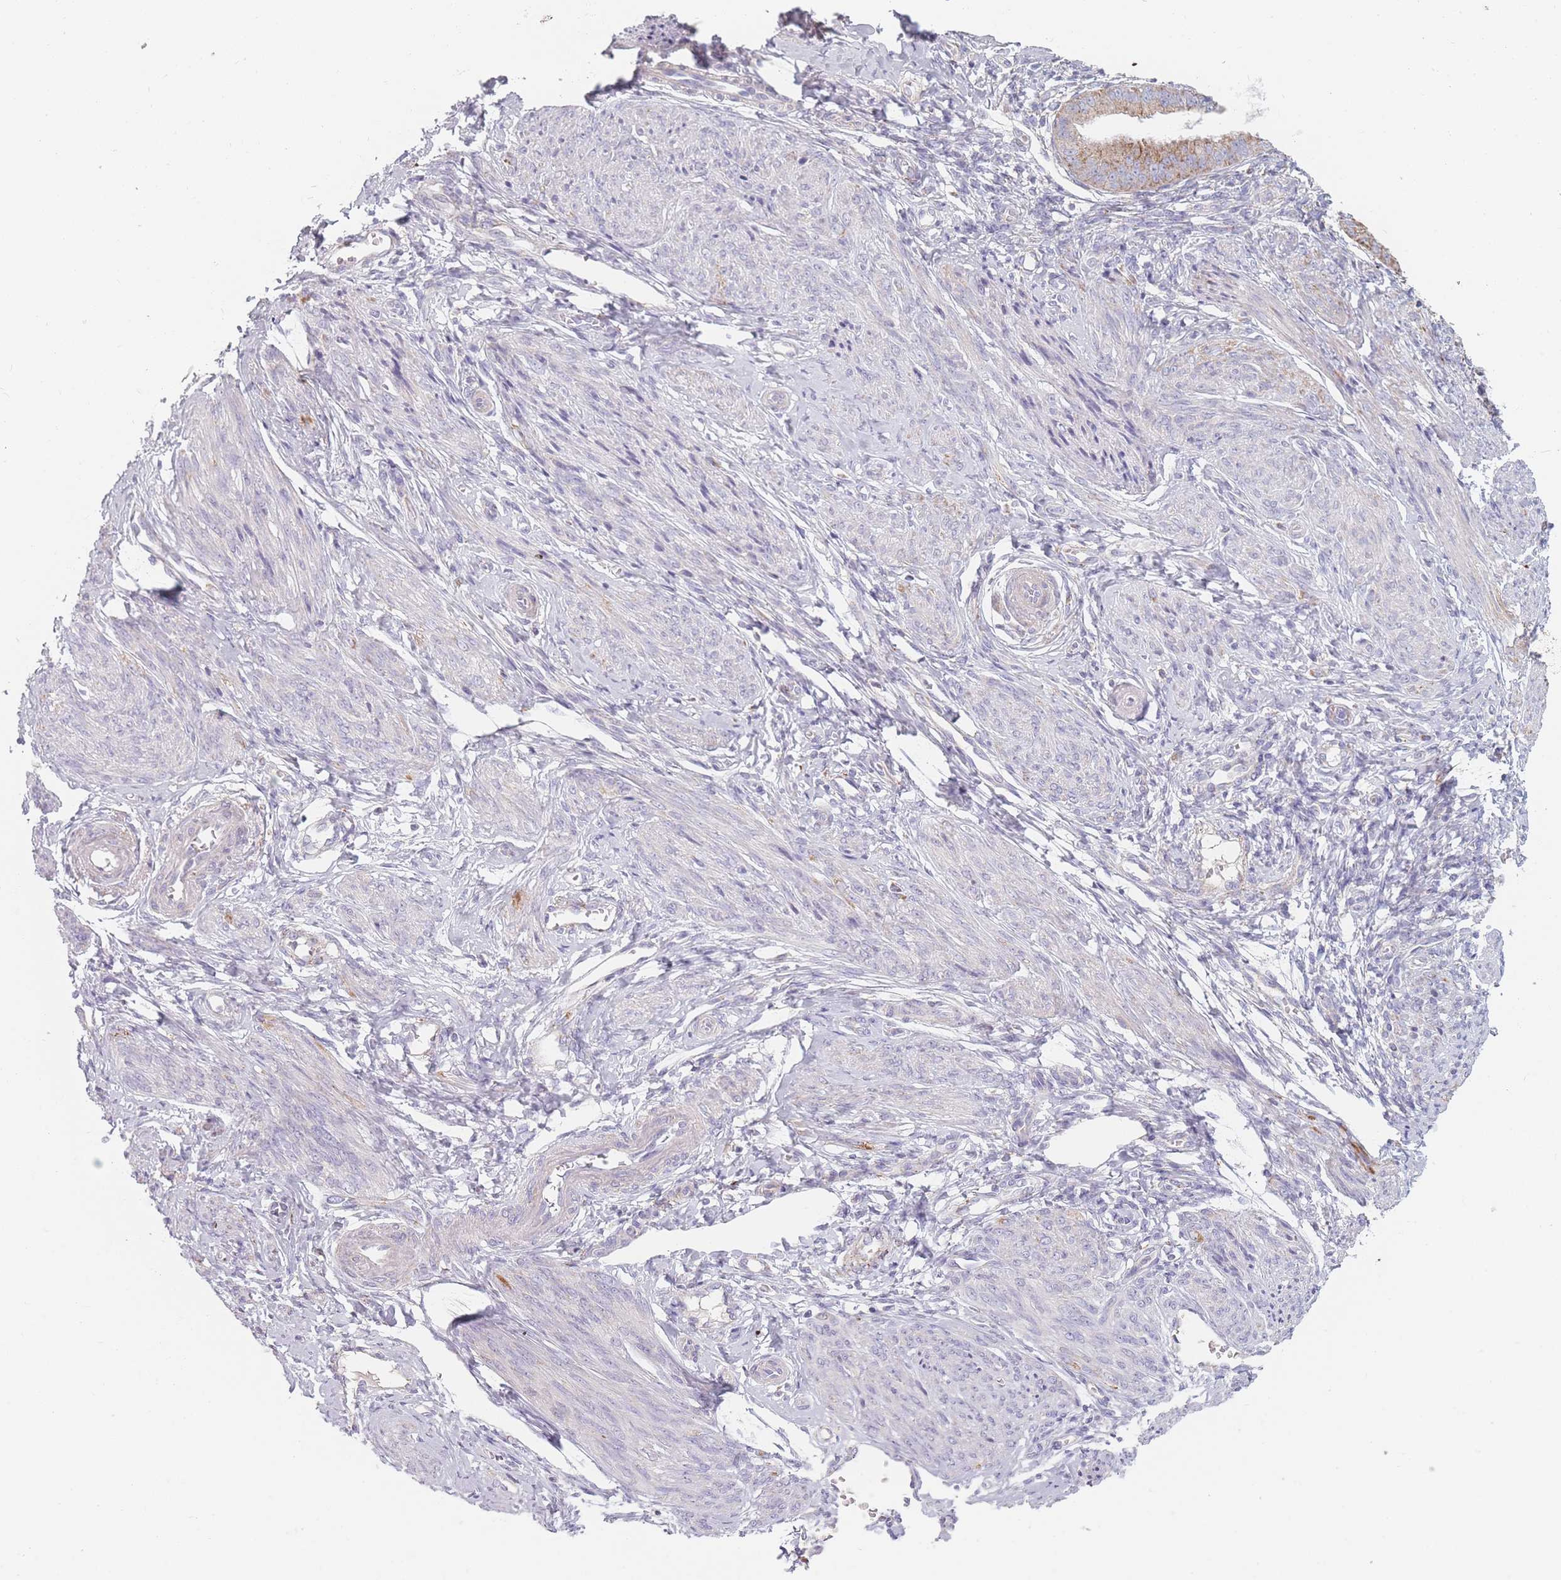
{"staining": {"intensity": "negative", "quantity": "none", "location": "none"}, "tissue": "endometrium", "cell_type": "Cells in endometrial stroma", "image_type": "normal", "snomed": [{"axis": "morphology", "description": "Normal tissue, NOS"}, {"axis": "topography", "description": "Uterus"}, {"axis": "topography", "description": "Endometrium"}], "caption": "Endometrium stained for a protein using immunohistochemistry reveals no positivity cells in endometrial stroma.", "gene": "PEX11B", "patient": {"sex": "female", "age": 48}}